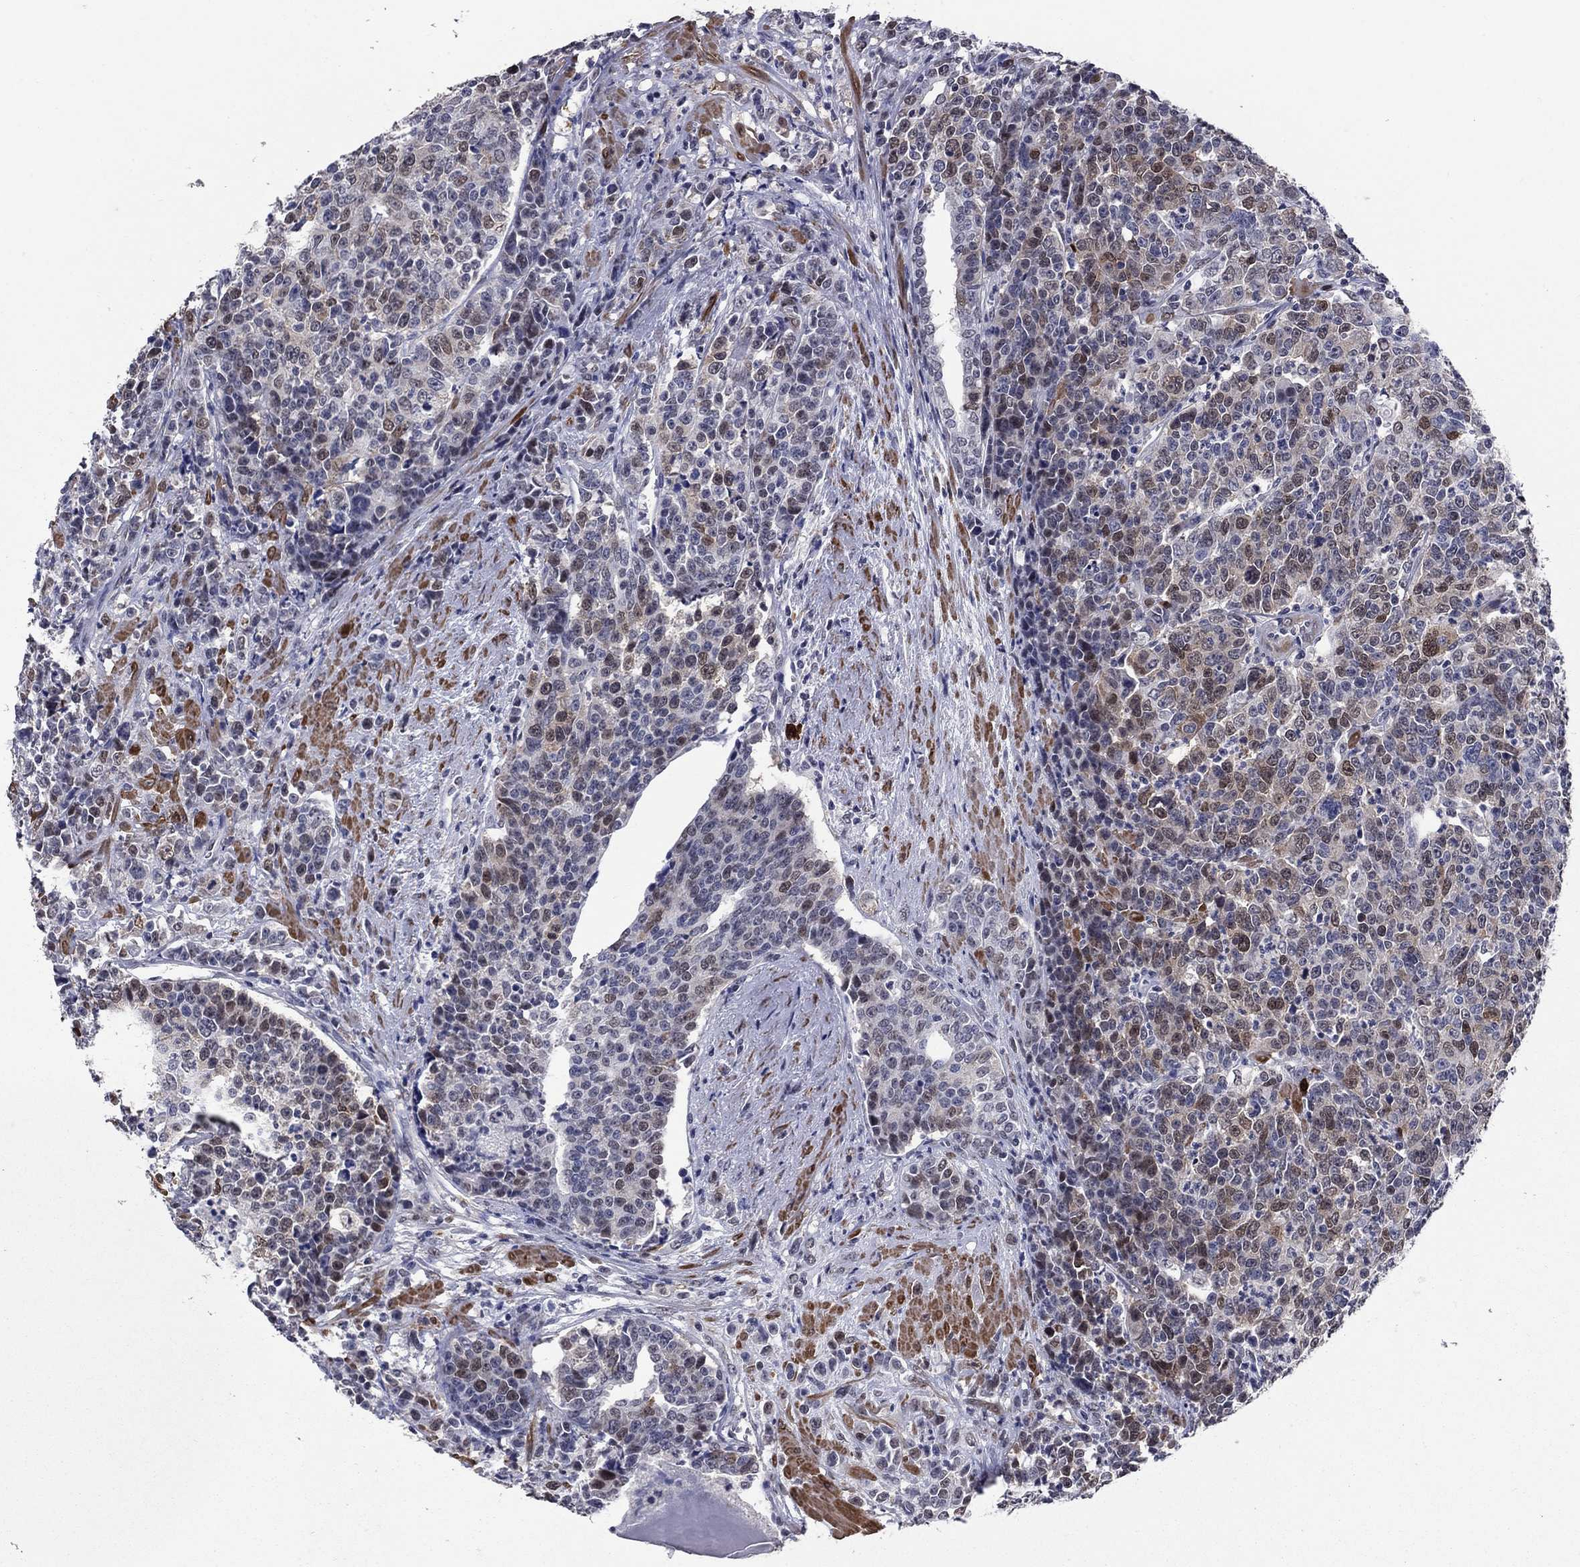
{"staining": {"intensity": "weak", "quantity": "<25%", "location": "cytoplasmic/membranous,nuclear"}, "tissue": "prostate cancer", "cell_type": "Tumor cells", "image_type": "cancer", "snomed": [{"axis": "morphology", "description": "Adenocarcinoma, NOS"}, {"axis": "topography", "description": "Prostate"}], "caption": "The immunohistochemistry (IHC) histopathology image has no significant staining in tumor cells of prostate cancer (adenocarcinoma) tissue.", "gene": "TYMS", "patient": {"sex": "male", "age": 67}}